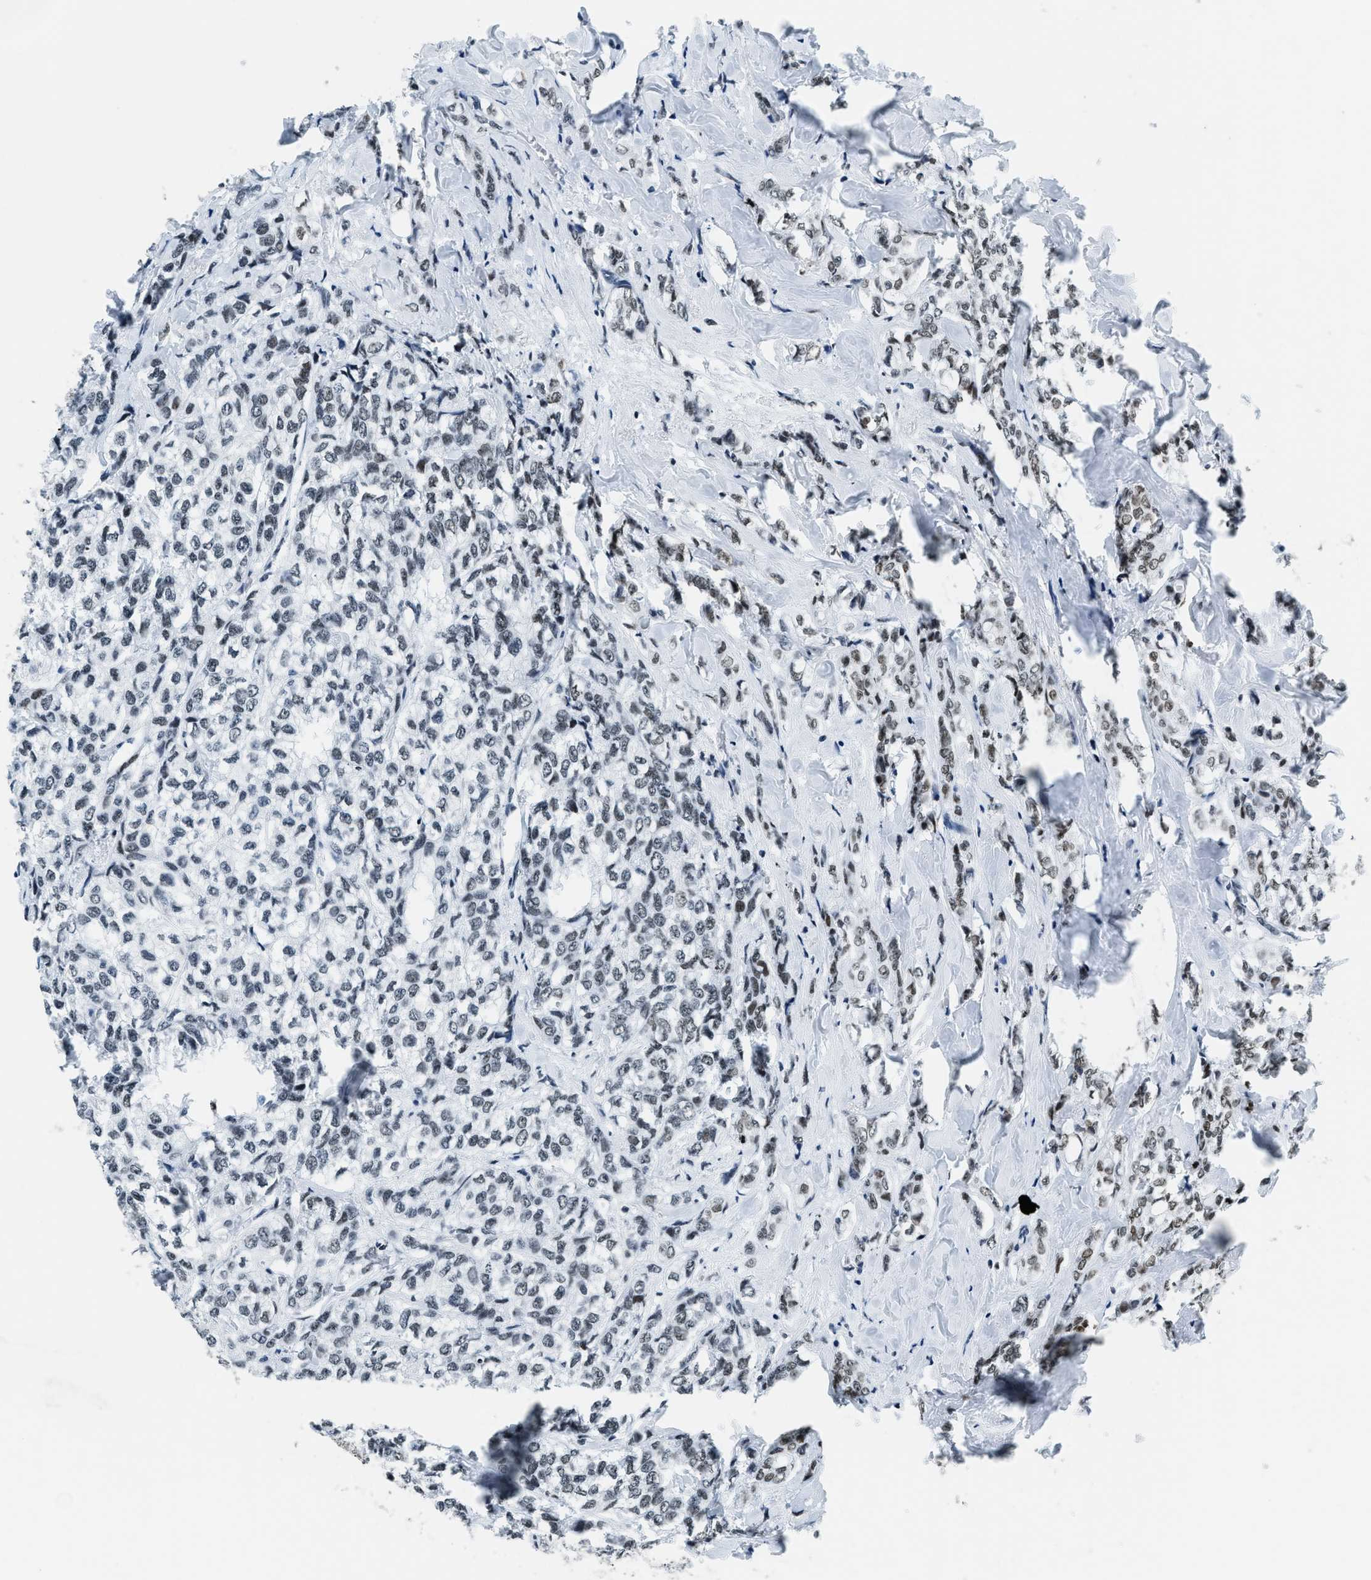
{"staining": {"intensity": "weak", "quantity": "<25%", "location": "nuclear"}, "tissue": "breast cancer", "cell_type": "Tumor cells", "image_type": "cancer", "snomed": [{"axis": "morphology", "description": "Lobular carcinoma"}, {"axis": "topography", "description": "Breast"}], "caption": "This is an immunohistochemistry (IHC) photomicrograph of human lobular carcinoma (breast). There is no expression in tumor cells.", "gene": "TOP1", "patient": {"sex": "female", "age": 60}}